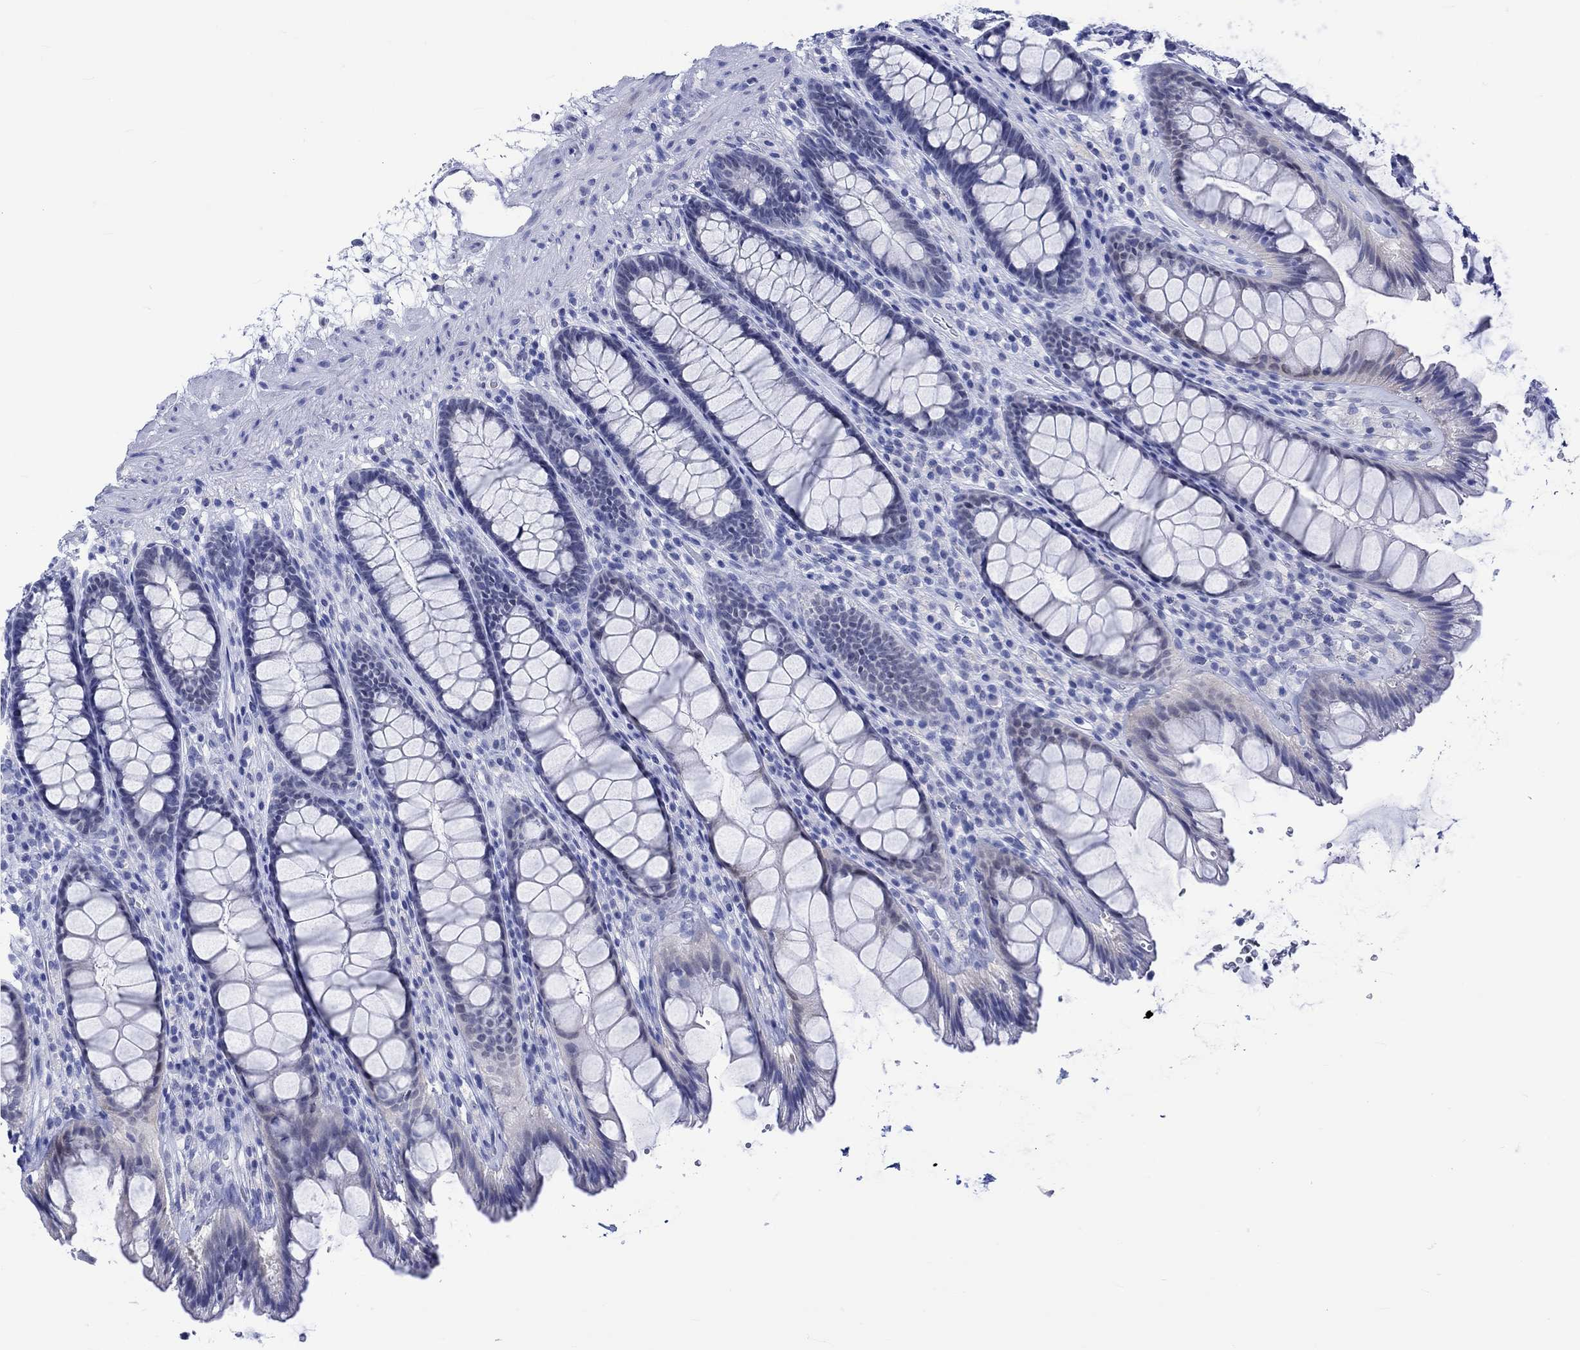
{"staining": {"intensity": "negative", "quantity": "none", "location": "none"}, "tissue": "rectum", "cell_type": "Glandular cells", "image_type": "normal", "snomed": [{"axis": "morphology", "description": "Normal tissue, NOS"}, {"axis": "topography", "description": "Rectum"}], "caption": "The micrograph reveals no significant staining in glandular cells of rectum.", "gene": "KLHL33", "patient": {"sex": "male", "age": 72}}